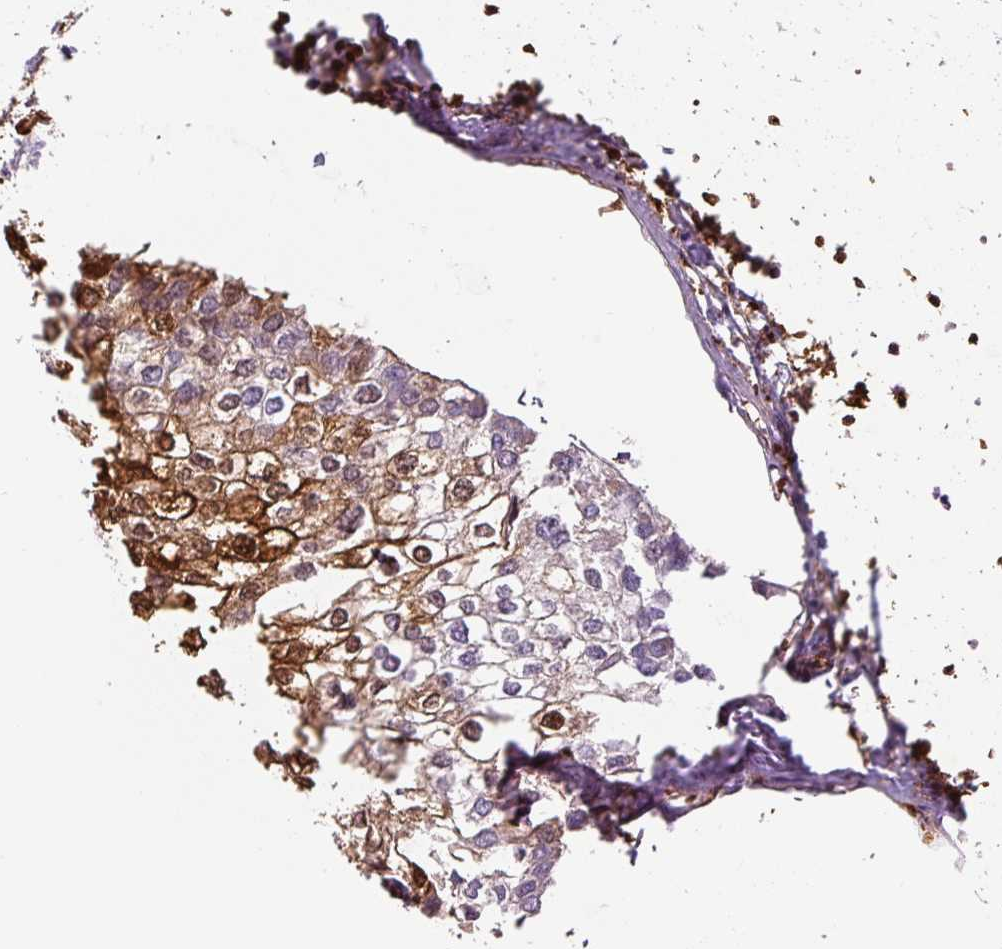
{"staining": {"intensity": "moderate", "quantity": "<25%", "location": "cytoplasmic/membranous,nuclear"}, "tissue": "urothelial cancer", "cell_type": "Tumor cells", "image_type": "cancer", "snomed": [{"axis": "morphology", "description": "Urothelial carcinoma, High grade"}, {"axis": "topography", "description": "Urinary bladder"}], "caption": "Urothelial cancer stained for a protein (brown) shows moderate cytoplasmic/membranous and nuclear positive positivity in approximately <25% of tumor cells.", "gene": "S100A4", "patient": {"sex": "male", "age": 64}}